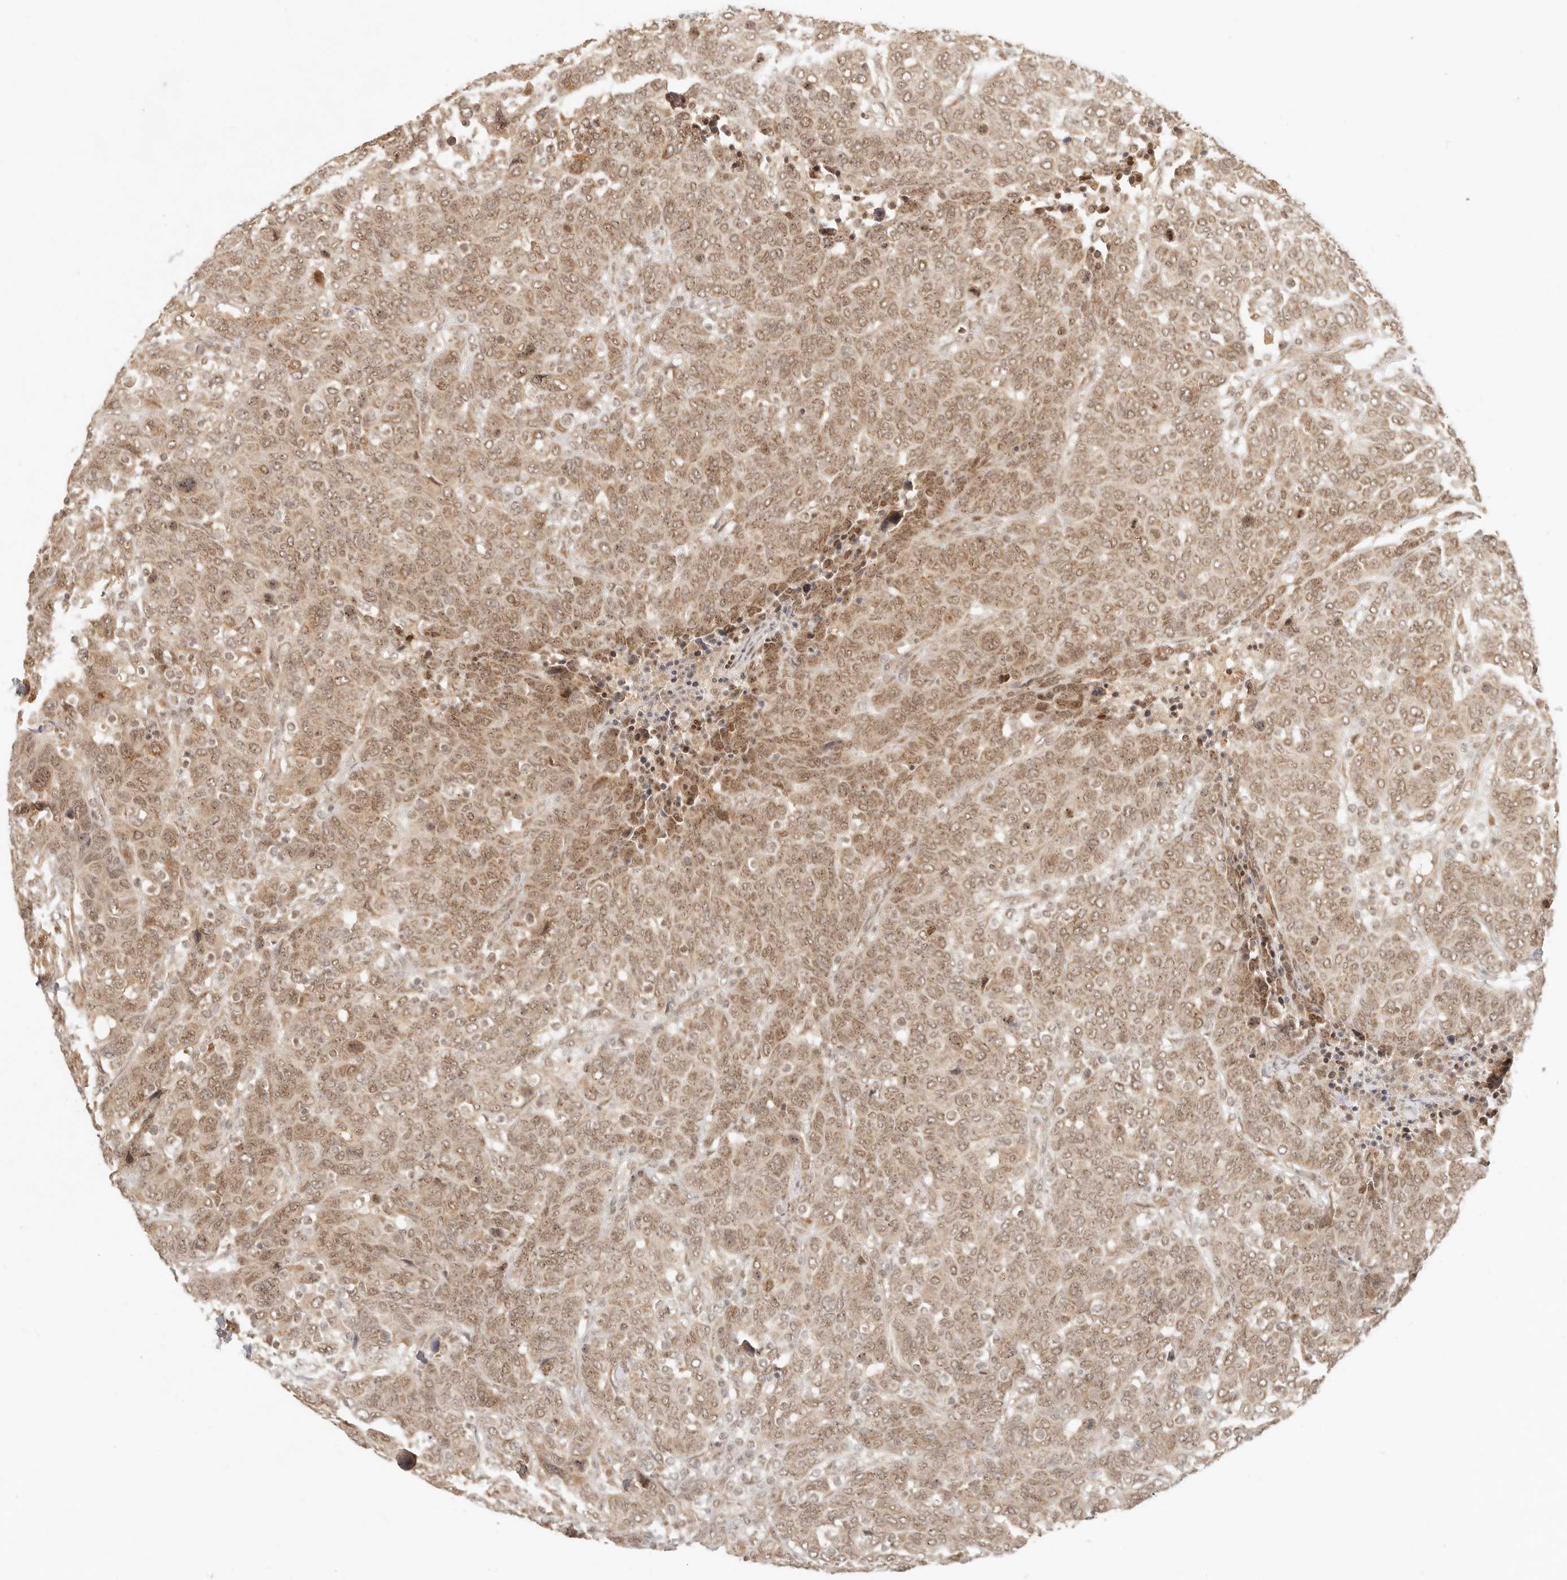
{"staining": {"intensity": "moderate", "quantity": ">75%", "location": "cytoplasmic/membranous,nuclear"}, "tissue": "breast cancer", "cell_type": "Tumor cells", "image_type": "cancer", "snomed": [{"axis": "morphology", "description": "Duct carcinoma"}, {"axis": "topography", "description": "Breast"}], "caption": "There is medium levels of moderate cytoplasmic/membranous and nuclear positivity in tumor cells of breast cancer (intraductal carcinoma), as demonstrated by immunohistochemical staining (brown color).", "gene": "INTS11", "patient": {"sex": "female", "age": 37}}